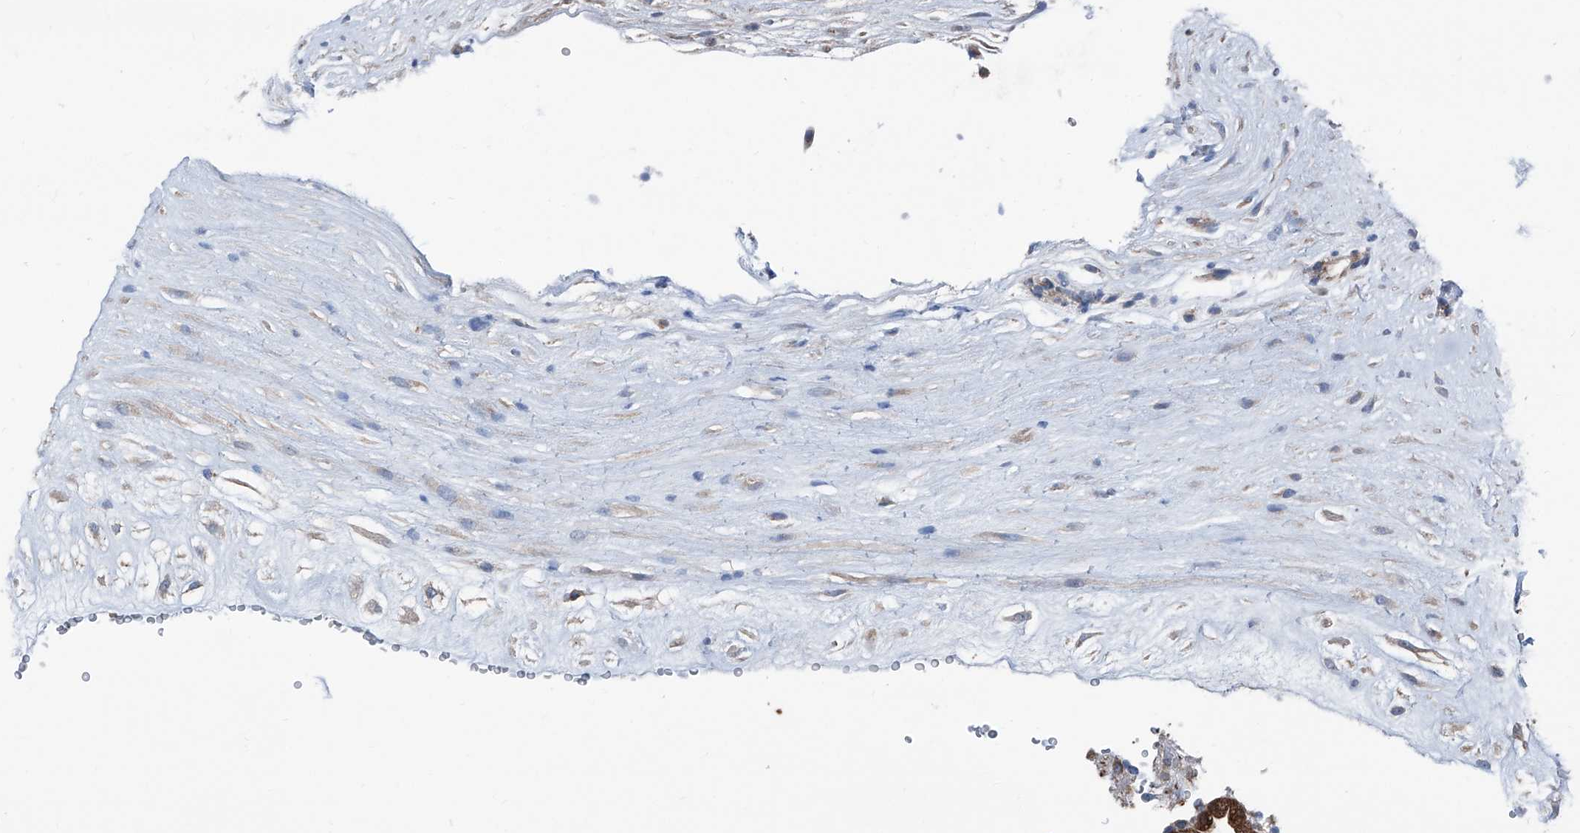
{"staining": {"intensity": "moderate", "quantity": ">75%", "location": "cytoplasmic/membranous"}, "tissue": "placenta", "cell_type": "Trophoblastic cells", "image_type": "normal", "snomed": [{"axis": "morphology", "description": "Normal tissue, NOS"}, {"axis": "topography", "description": "Placenta"}], "caption": "An IHC photomicrograph of benign tissue is shown. Protein staining in brown highlights moderate cytoplasmic/membranous positivity in placenta within trophoblastic cells. (IHC, brightfield microscopy, high magnification).", "gene": "GPAT3", "patient": {"sex": "female", "age": 18}}